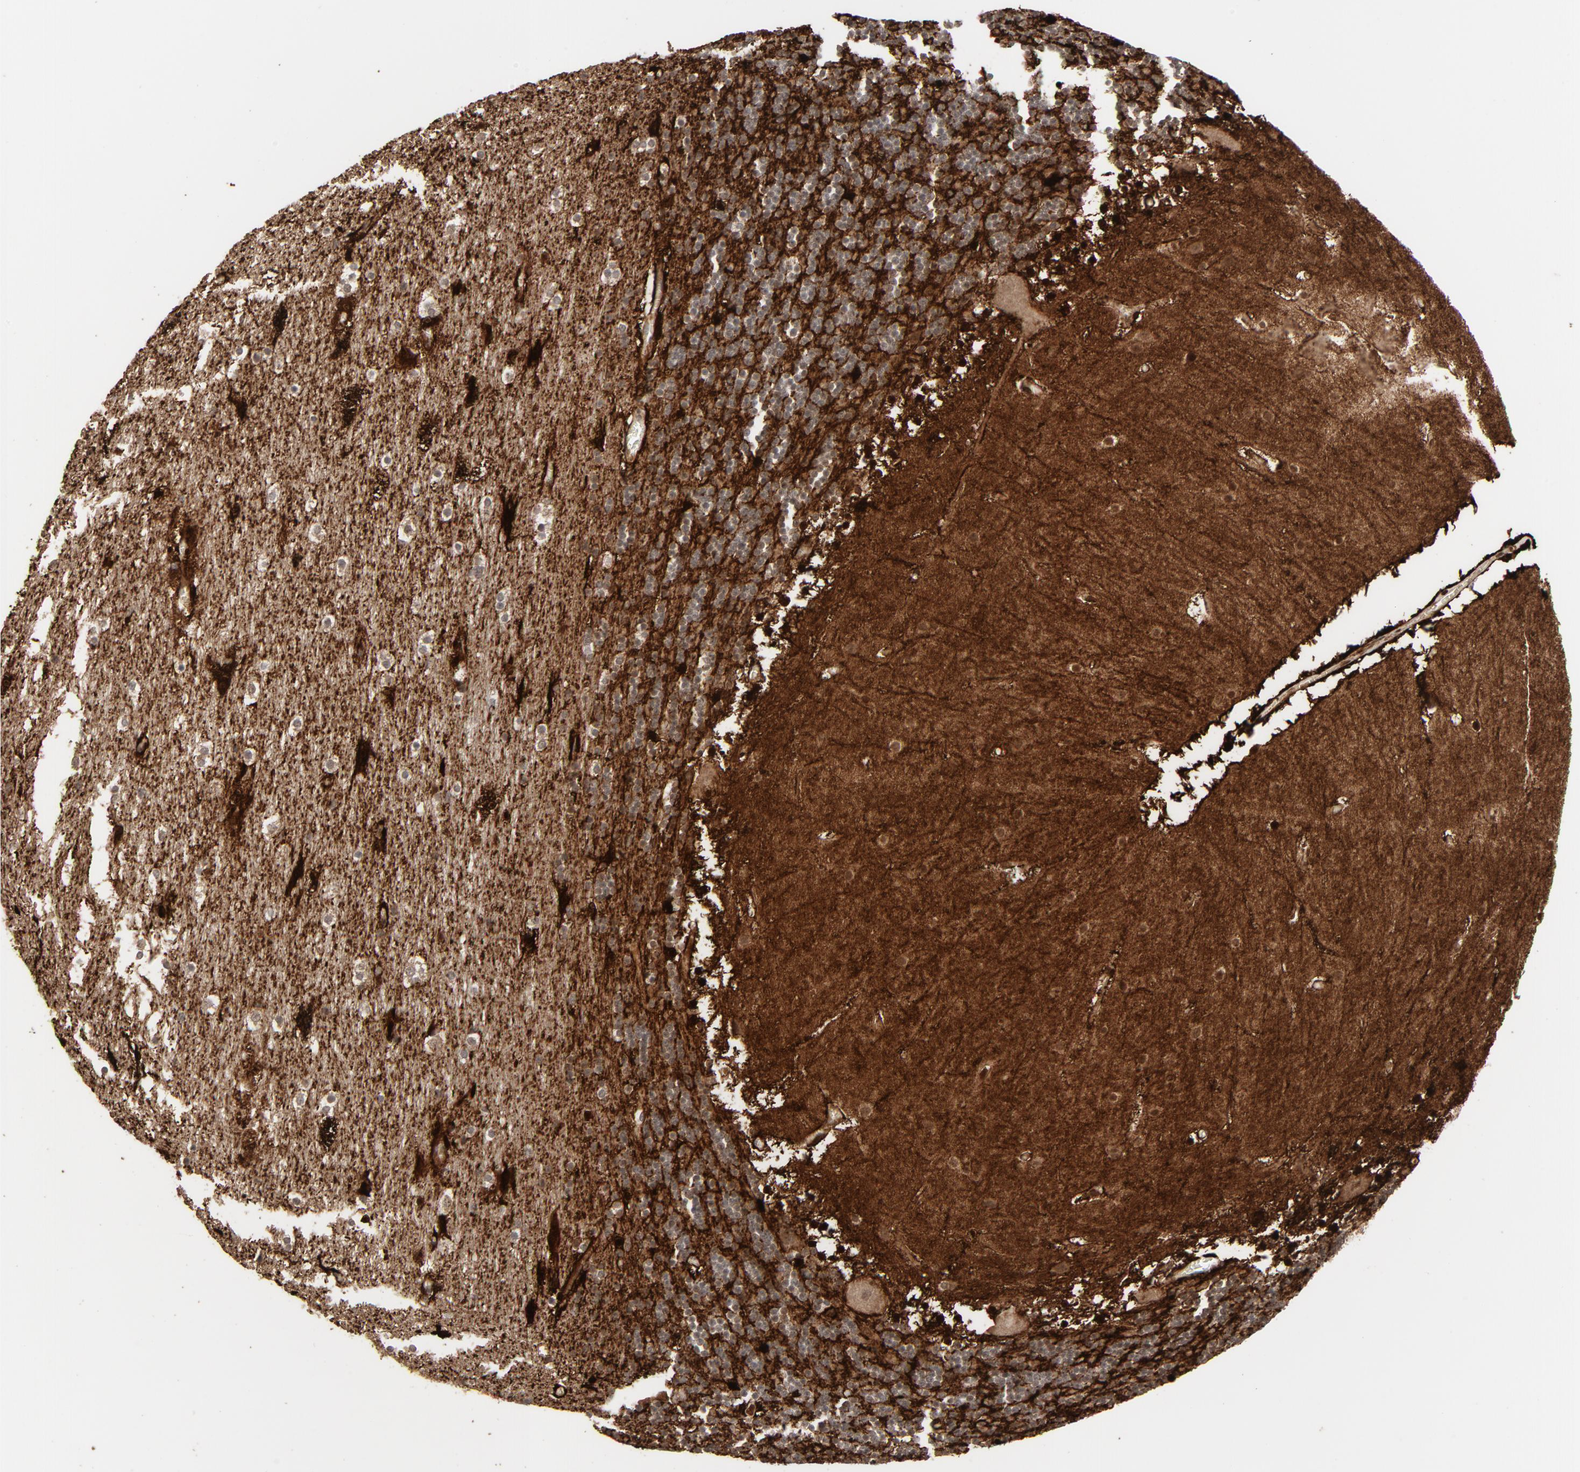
{"staining": {"intensity": "strong", "quantity": ">75%", "location": "cytoplasmic/membranous"}, "tissue": "cerebellum", "cell_type": "Cells in granular layer", "image_type": "normal", "snomed": [{"axis": "morphology", "description": "Normal tissue, NOS"}, {"axis": "topography", "description": "Cerebellum"}], "caption": "A micrograph showing strong cytoplasmic/membranous positivity in approximately >75% of cells in granular layer in unremarkable cerebellum, as visualized by brown immunohistochemical staining.", "gene": "MT3", "patient": {"sex": "male", "age": 45}}